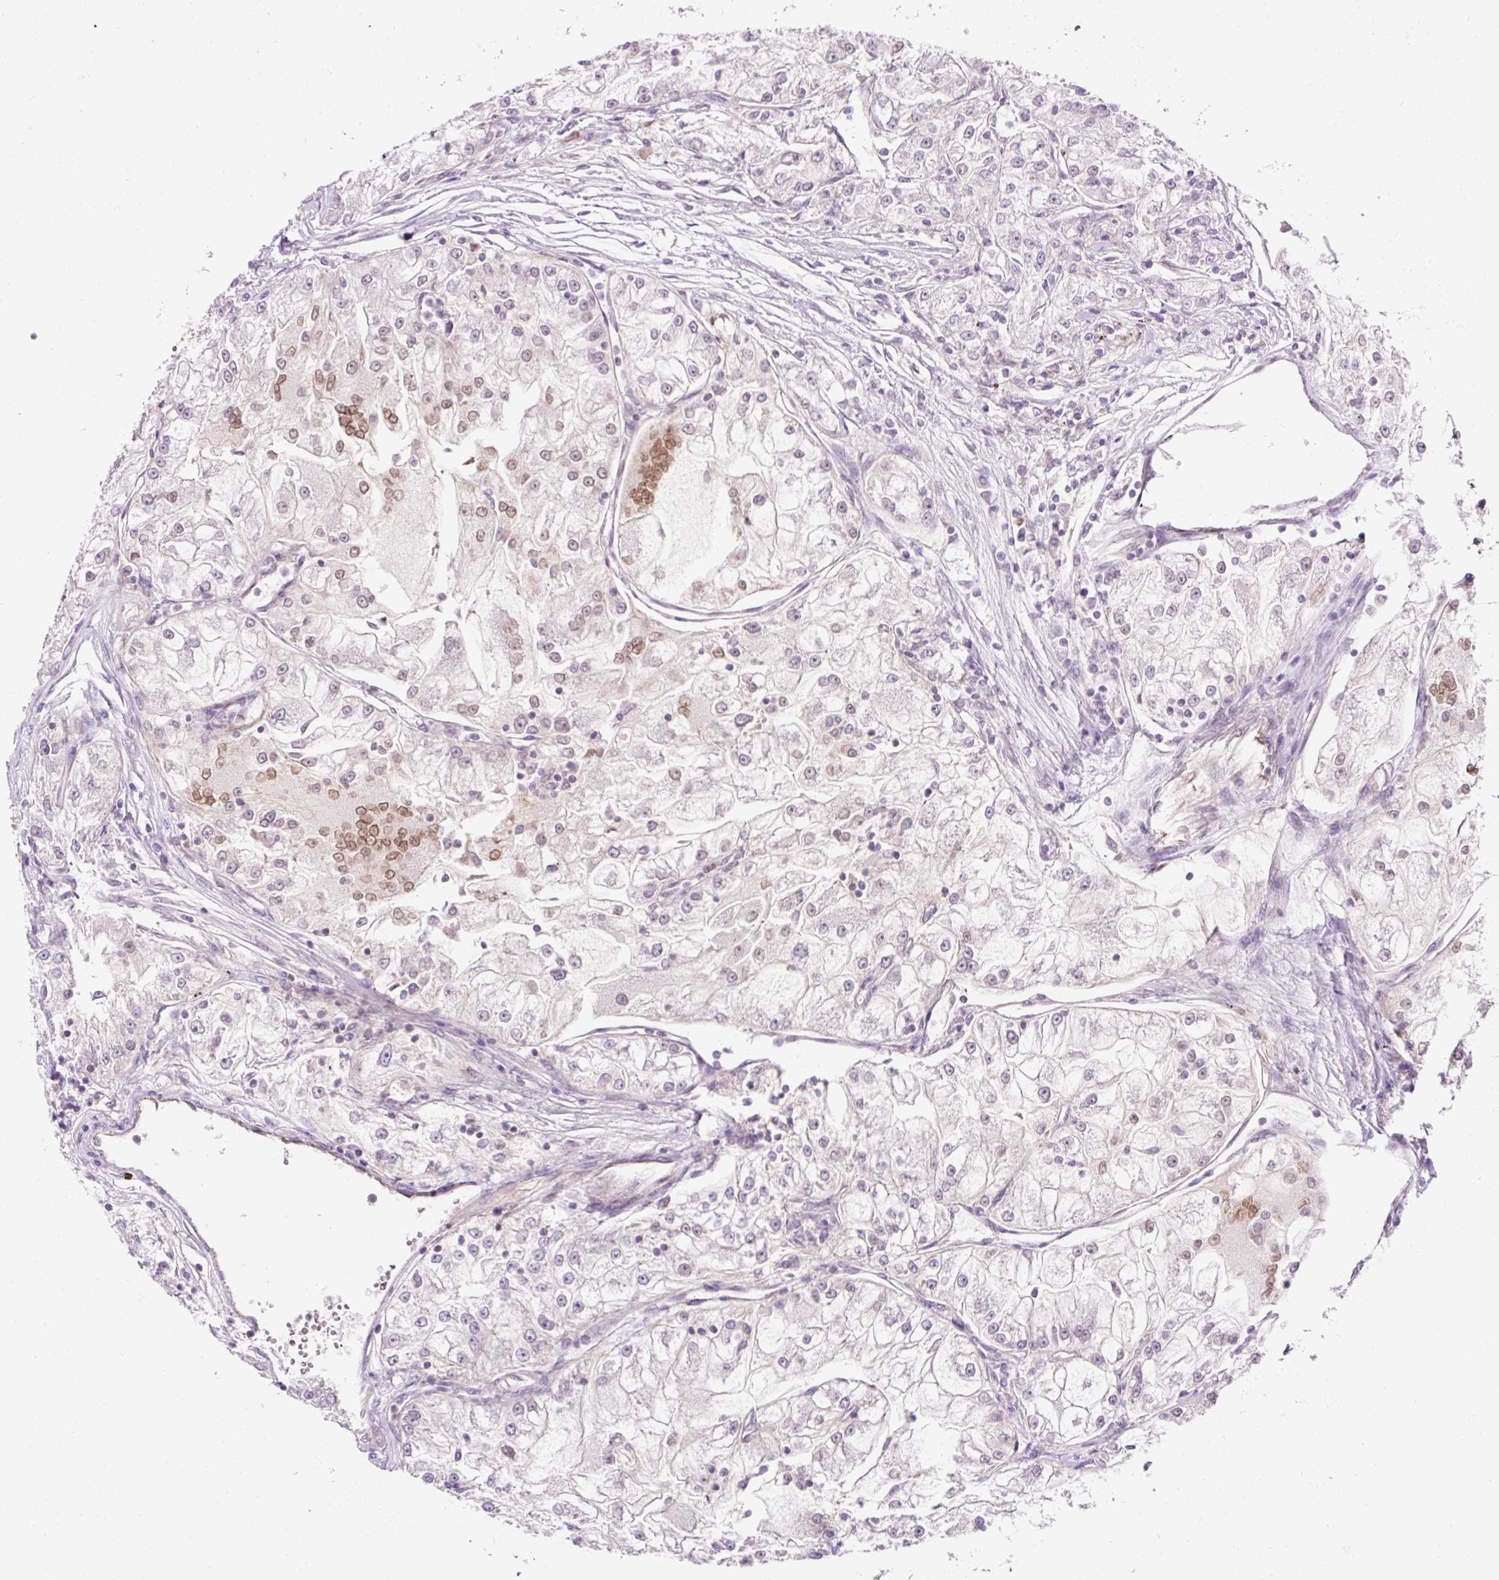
{"staining": {"intensity": "moderate", "quantity": "<25%", "location": "cytoplasmic/membranous,nuclear"}, "tissue": "renal cancer", "cell_type": "Tumor cells", "image_type": "cancer", "snomed": [{"axis": "morphology", "description": "Adenocarcinoma, NOS"}, {"axis": "topography", "description": "Kidney"}], "caption": "Adenocarcinoma (renal) stained with immunohistochemistry (IHC) displays moderate cytoplasmic/membranous and nuclear staining in about <25% of tumor cells. (DAB IHC with brightfield microscopy, high magnification).", "gene": "ZNF610", "patient": {"sex": "female", "age": 72}}